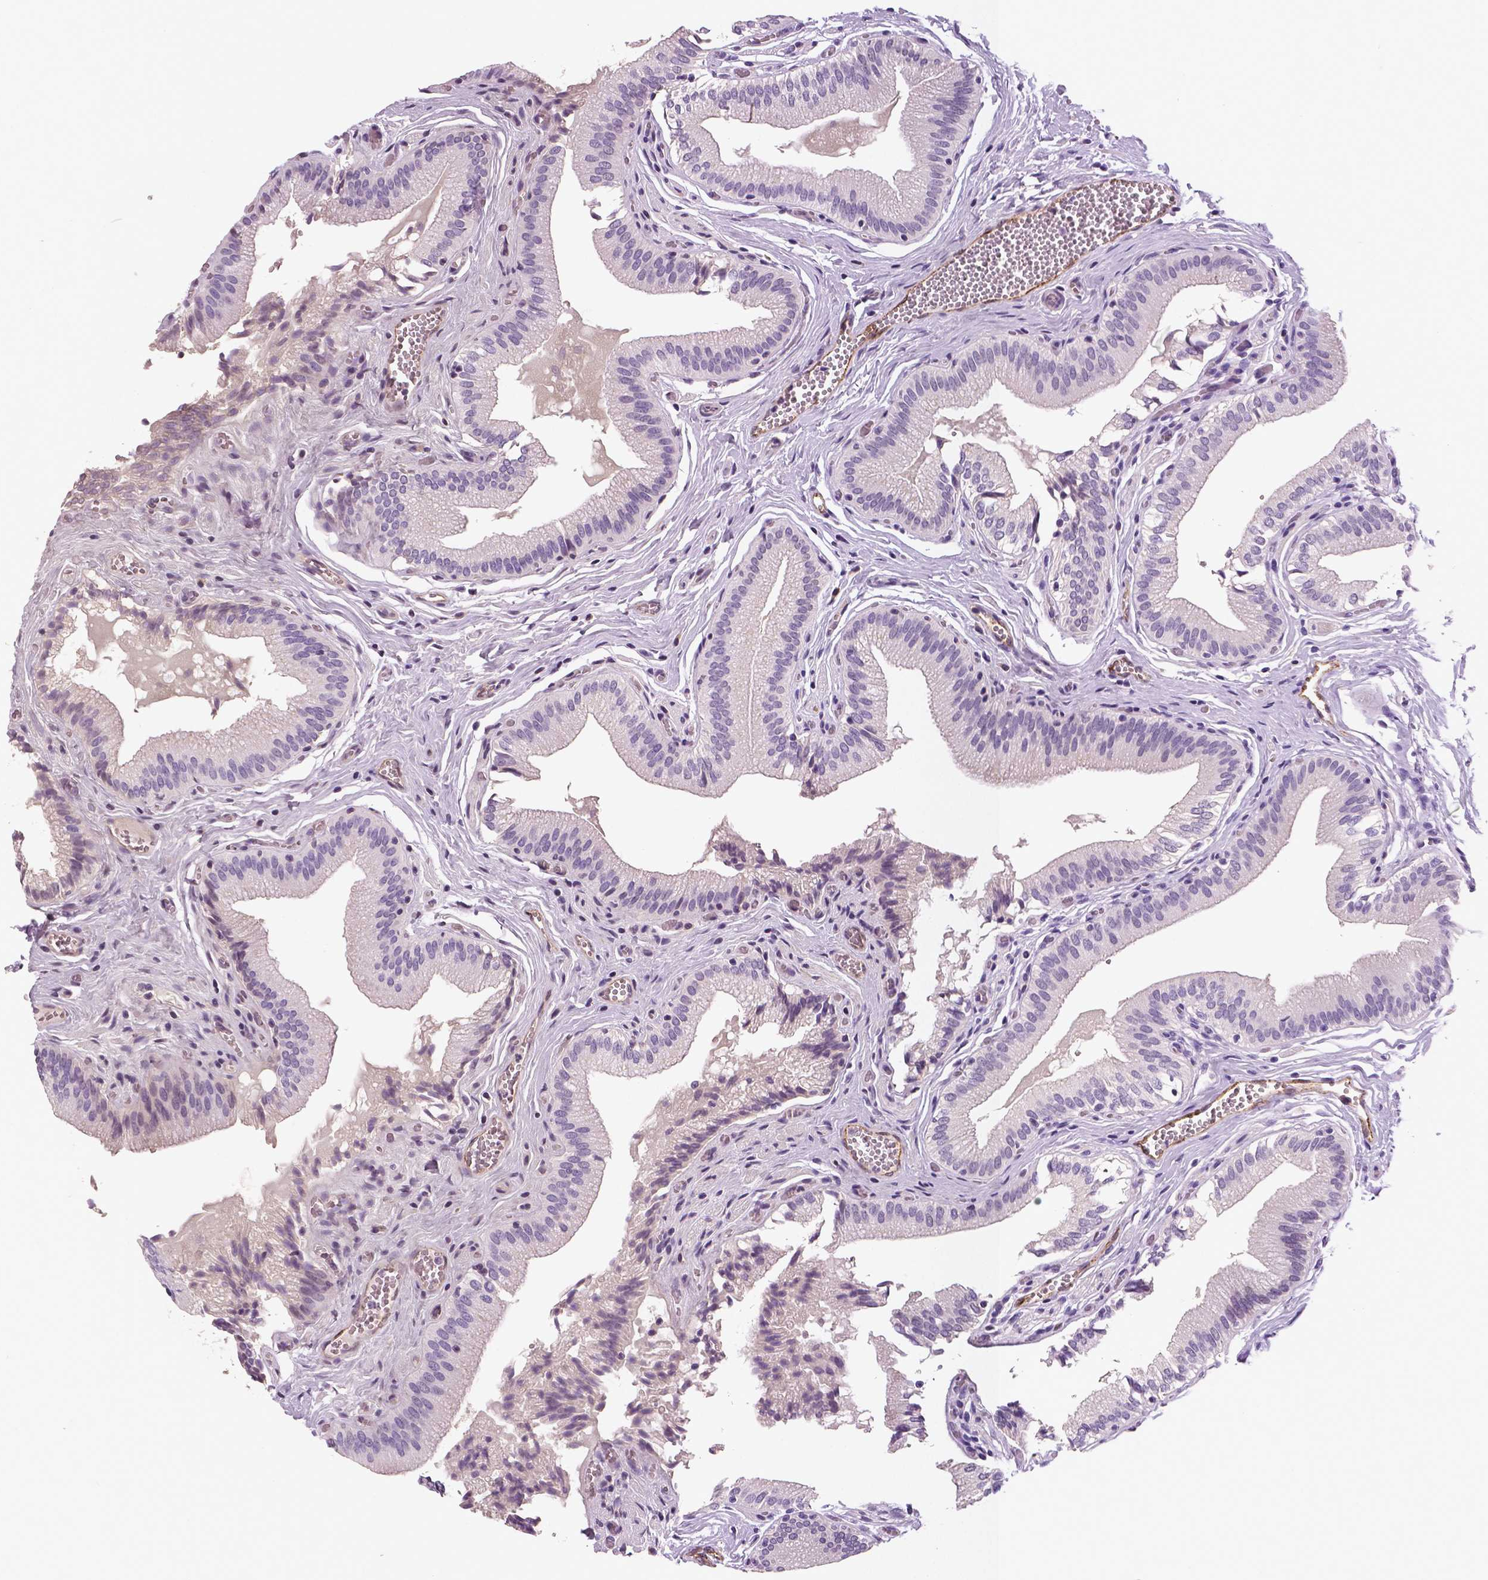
{"staining": {"intensity": "negative", "quantity": "none", "location": "none"}, "tissue": "gallbladder", "cell_type": "Glandular cells", "image_type": "normal", "snomed": [{"axis": "morphology", "description": "Normal tissue, NOS"}, {"axis": "topography", "description": "Gallbladder"}, {"axis": "topography", "description": "Peripheral nerve tissue"}], "caption": "DAB (3,3'-diaminobenzidine) immunohistochemical staining of benign gallbladder exhibits no significant expression in glandular cells.", "gene": "TSPAN7", "patient": {"sex": "male", "age": 17}}